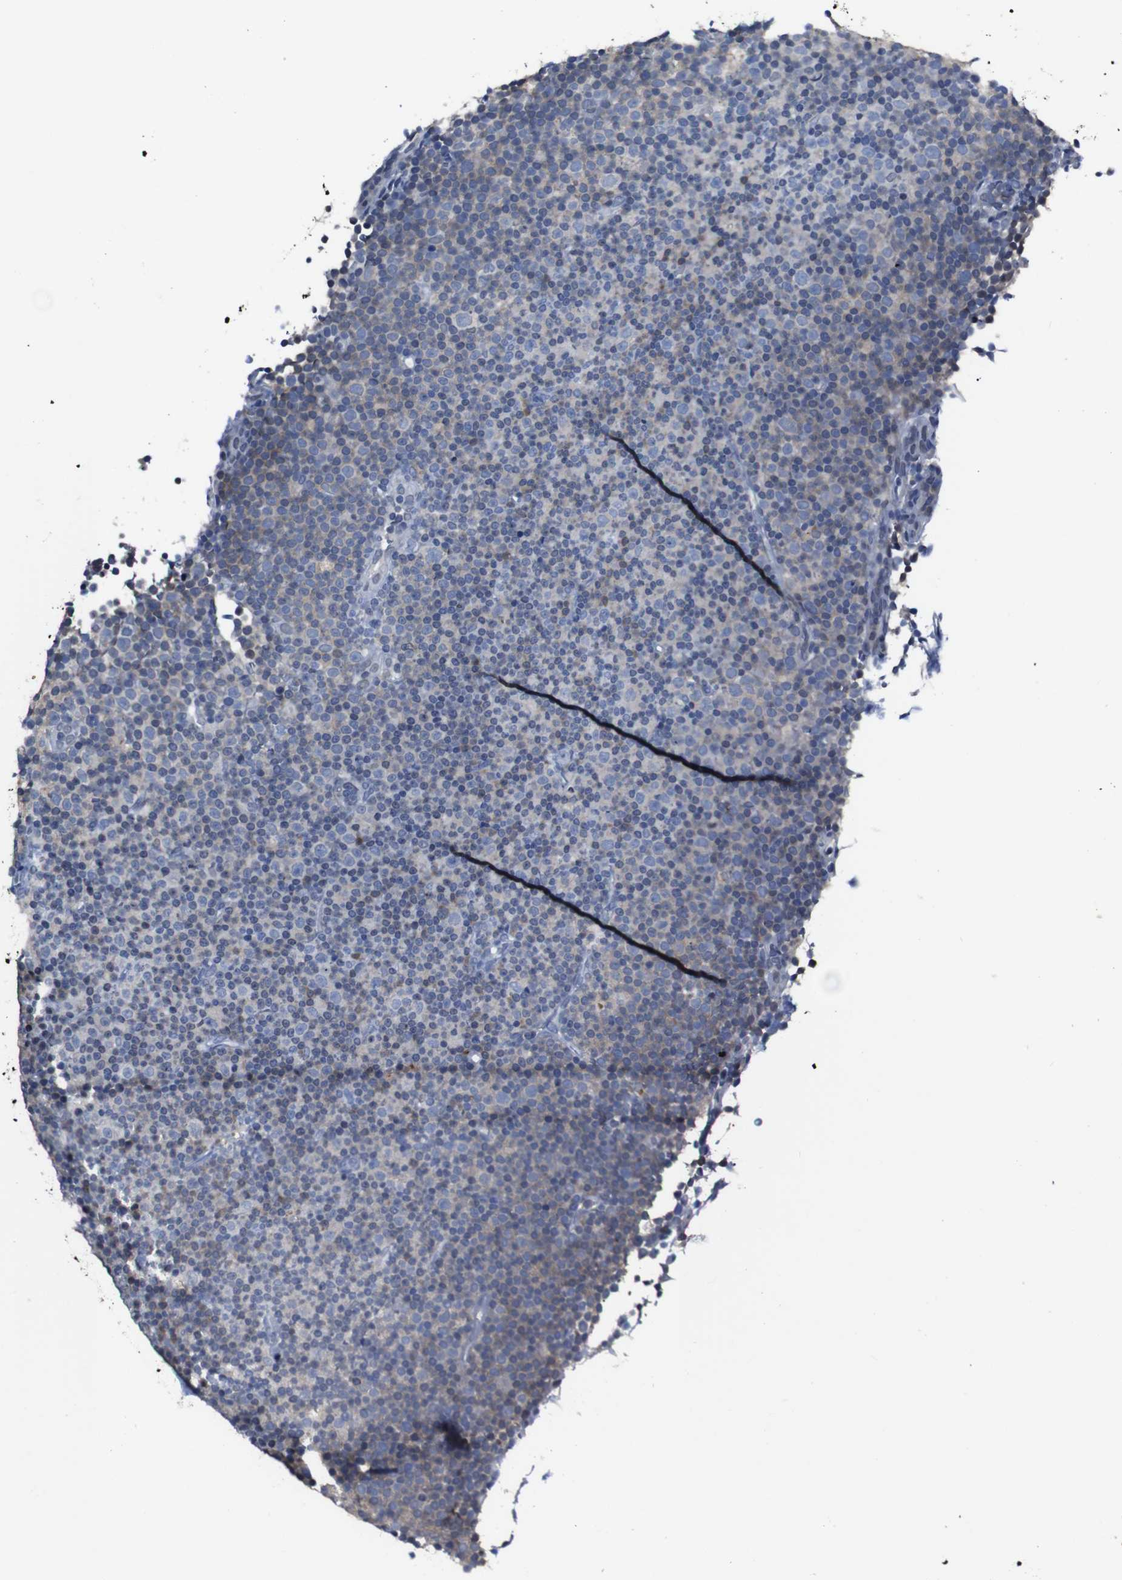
{"staining": {"intensity": "weak", "quantity": "<25%", "location": "cytoplasmic/membranous"}, "tissue": "lymphoma", "cell_type": "Tumor cells", "image_type": "cancer", "snomed": [{"axis": "morphology", "description": "Malignant lymphoma, non-Hodgkin's type, Low grade"}, {"axis": "topography", "description": "Lymph node"}], "caption": "Immunohistochemical staining of human malignant lymphoma, non-Hodgkin's type (low-grade) exhibits no significant positivity in tumor cells. (Brightfield microscopy of DAB (3,3'-diaminobenzidine) IHC at high magnification).", "gene": "SEMA4B", "patient": {"sex": "female", "age": 67}}